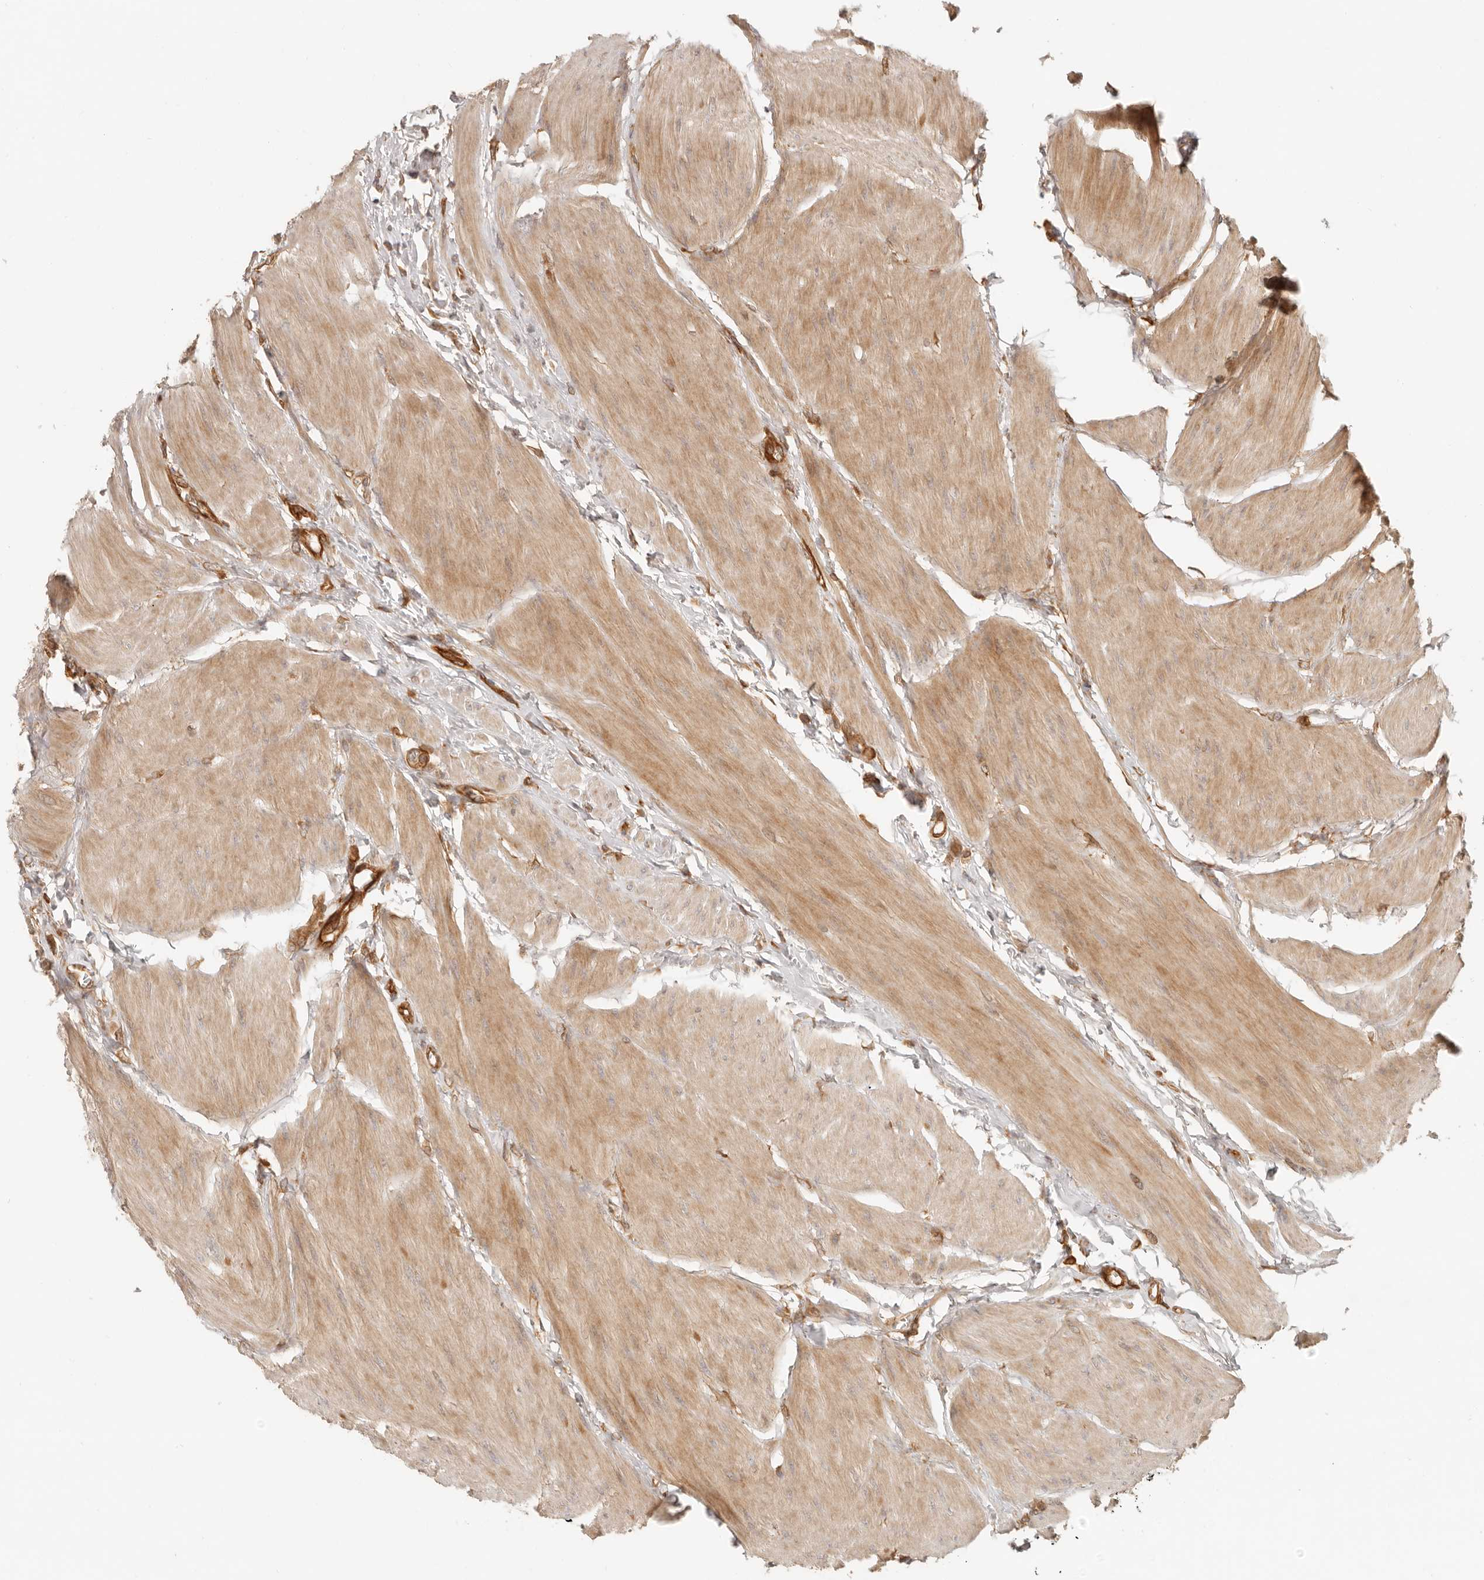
{"staining": {"intensity": "moderate", "quantity": ">75%", "location": "cytoplasmic/membranous"}, "tissue": "urothelial cancer", "cell_type": "Tumor cells", "image_type": "cancer", "snomed": [{"axis": "morphology", "description": "Urothelial carcinoma, High grade"}, {"axis": "topography", "description": "Urinary bladder"}], "caption": "High-magnification brightfield microscopy of urothelial carcinoma (high-grade) stained with DAB (brown) and counterstained with hematoxylin (blue). tumor cells exhibit moderate cytoplasmic/membranous staining is present in approximately>75% of cells. The staining was performed using DAB, with brown indicating positive protein expression. Nuclei are stained blue with hematoxylin.", "gene": "UFSP1", "patient": {"sex": "male", "age": 50}}